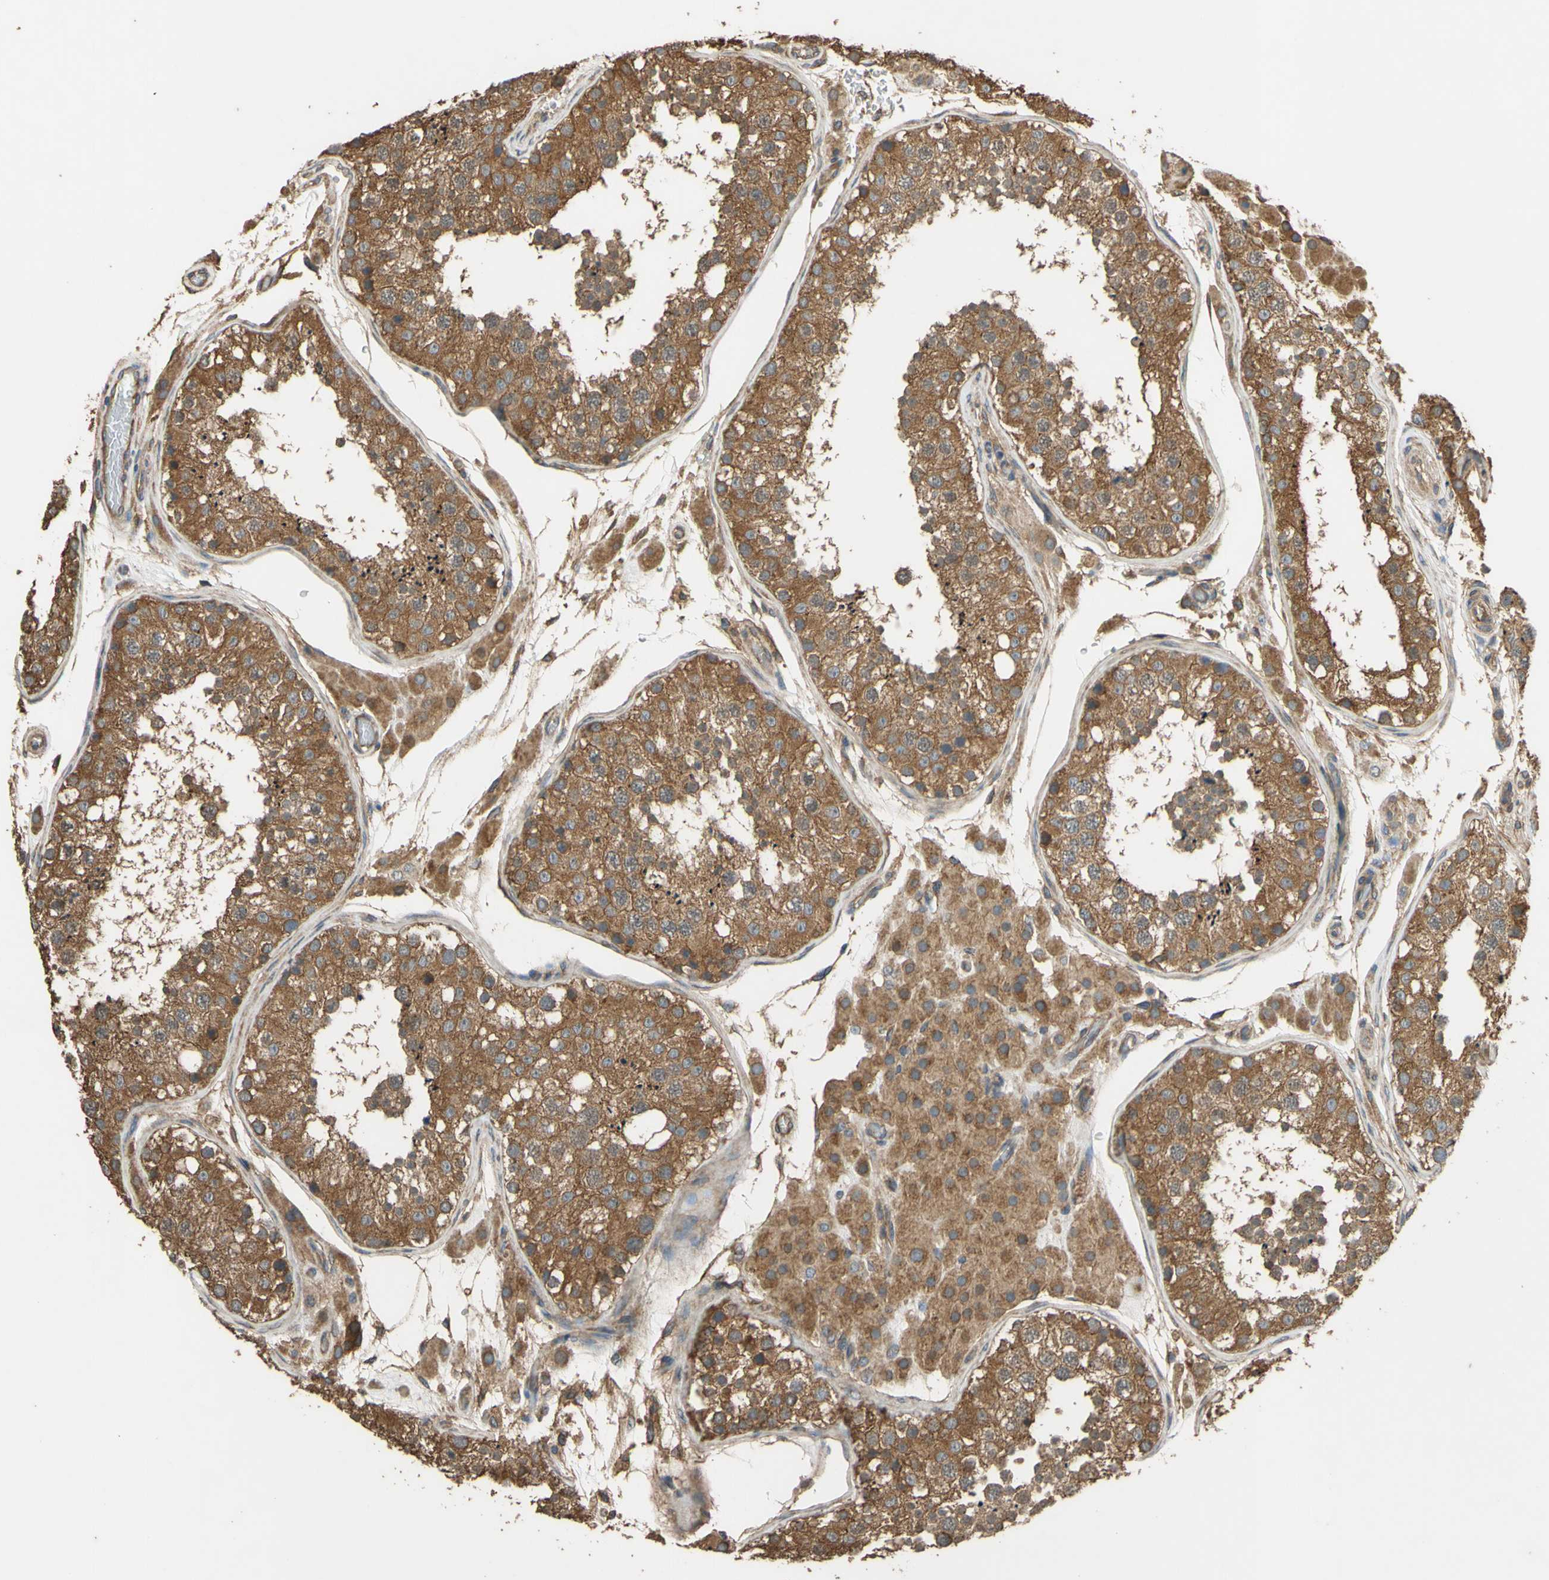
{"staining": {"intensity": "strong", "quantity": ">75%", "location": "cytoplasmic/membranous"}, "tissue": "testis", "cell_type": "Cells in seminiferous ducts", "image_type": "normal", "snomed": [{"axis": "morphology", "description": "Normal tissue, NOS"}, {"axis": "topography", "description": "Testis"}, {"axis": "topography", "description": "Epididymis"}], "caption": "Immunohistochemical staining of benign testis reveals >75% levels of strong cytoplasmic/membranous protein positivity in approximately >75% of cells in seminiferous ducts. The protein of interest is shown in brown color, while the nuclei are stained blue.", "gene": "CTTN", "patient": {"sex": "male", "age": 26}}